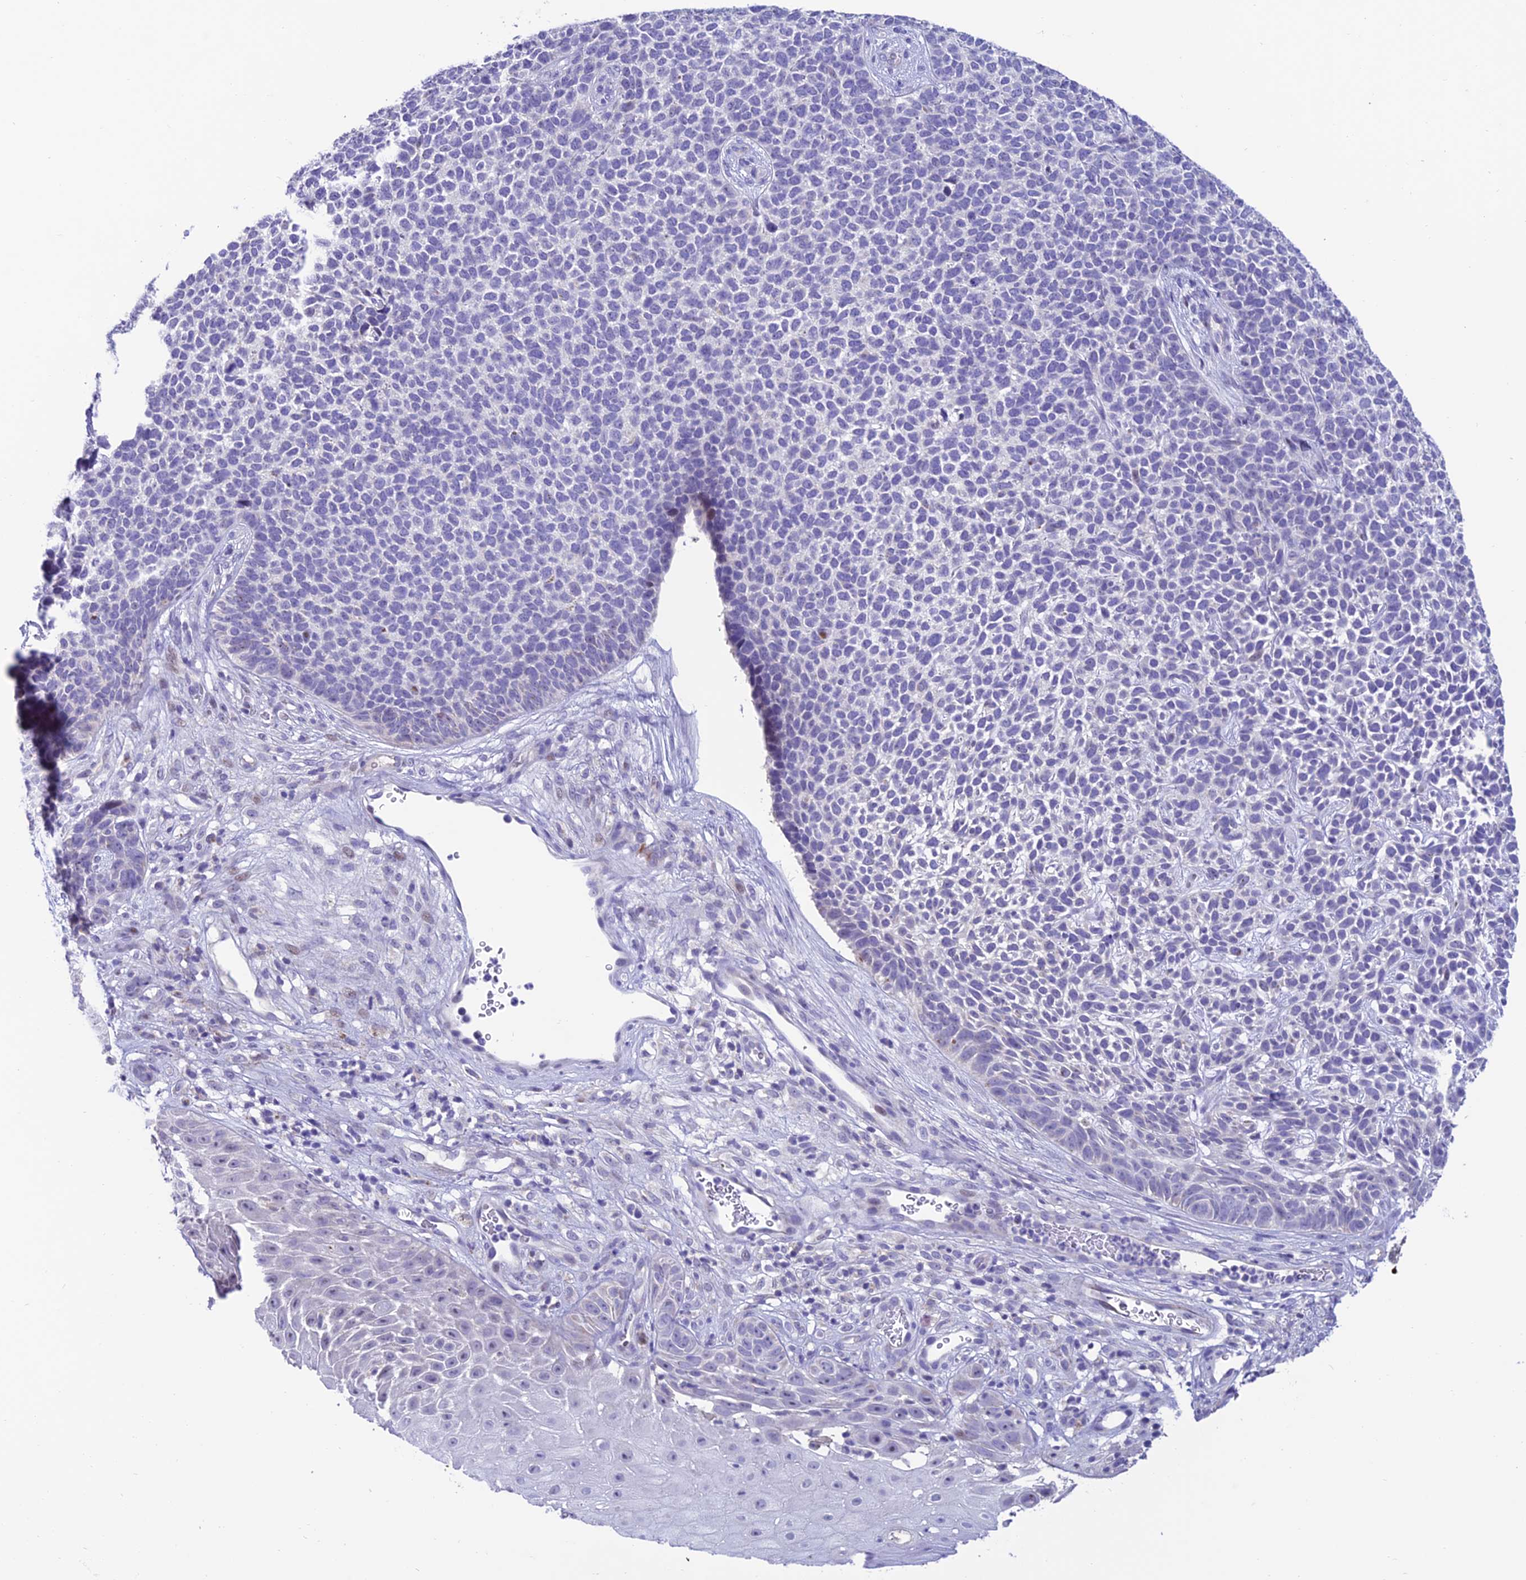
{"staining": {"intensity": "negative", "quantity": "none", "location": "none"}, "tissue": "skin cancer", "cell_type": "Tumor cells", "image_type": "cancer", "snomed": [{"axis": "morphology", "description": "Basal cell carcinoma"}, {"axis": "topography", "description": "Skin"}], "caption": "Immunohistochemical staining of skin cancer displays no significant staining in tumor cells.", "gene": "SLC10A1", "patient": {"sex": "female", "age": 84}}